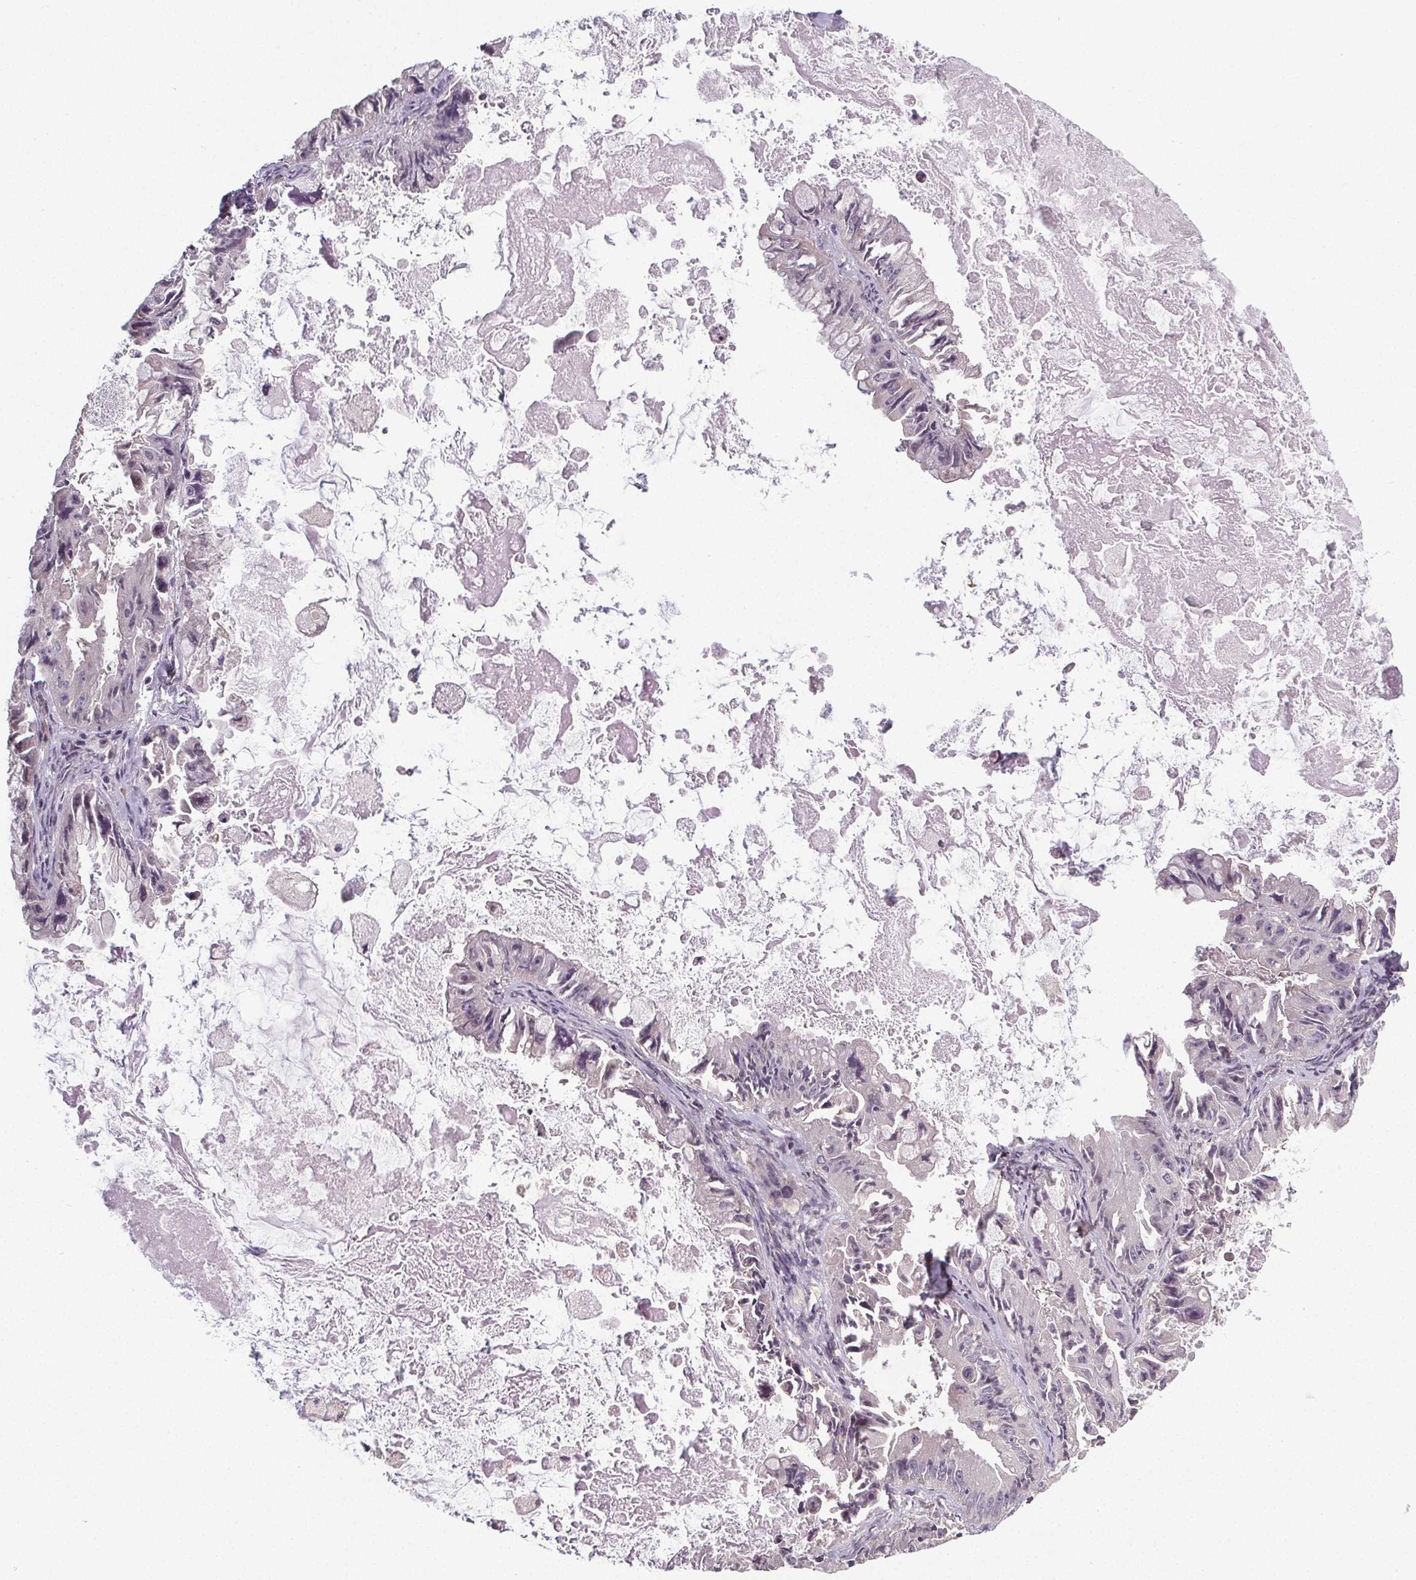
{"staining": {"intensity": "negative", "quantity": "none", "location": "none"}, "tissue": "ovarian cancer", "cell_type": "Tumor cells", "image_type": "cancer", "snomed": [{"axis": "morphology", "description": "Cystadenocarcinoma, mucinous, NOS"}, {"axis": "topography", "description": "Ovary"}], "caption": "This is an IHC image of ovarian mucinous cystadenocarcinoma. There is no staining in tumor cells.", "gene": "SLC26A2", "patient": {"sex": "female", "age": 61}}